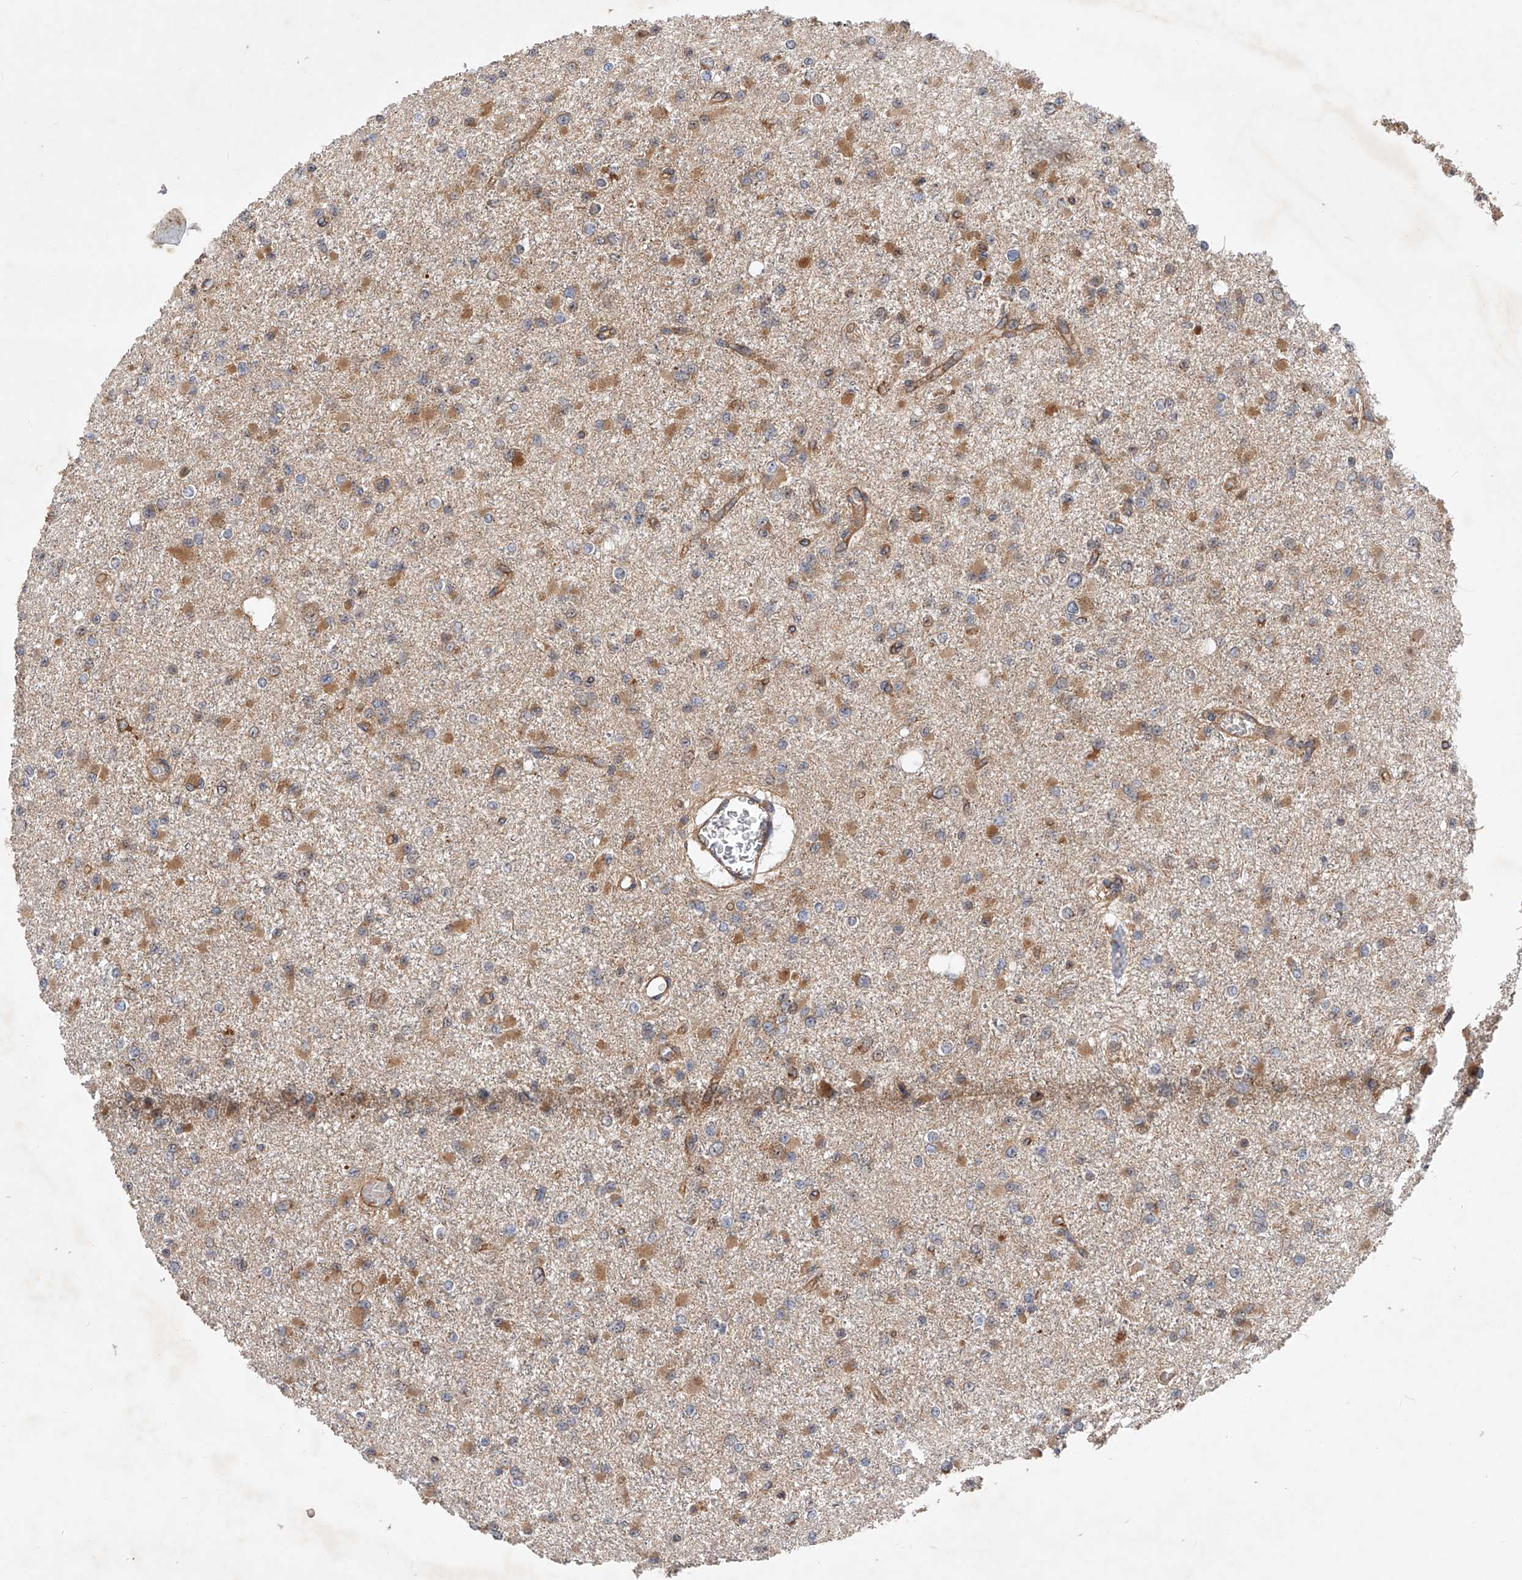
{"staining": {"intensity": "moderate", "quantity": ">75%", "location": "cytoplasmic/membranous"}, "tissue": "glioma", "cell_type": "Tumor cells", "image_type": "cancer", "snomed": [{"axis": "morphology", "description": "Glioma, malignant, Low grade"}, {"axis": "topography", "description": "Brain"}], "caption": "The histopathology image demonstrates staining of glioma, revealing moderate cytoplasmic/membranous protein staining (brown color) within tumor cells.", "gene": "CFAP410", "patient": {"sex": "female", "age": 22}}